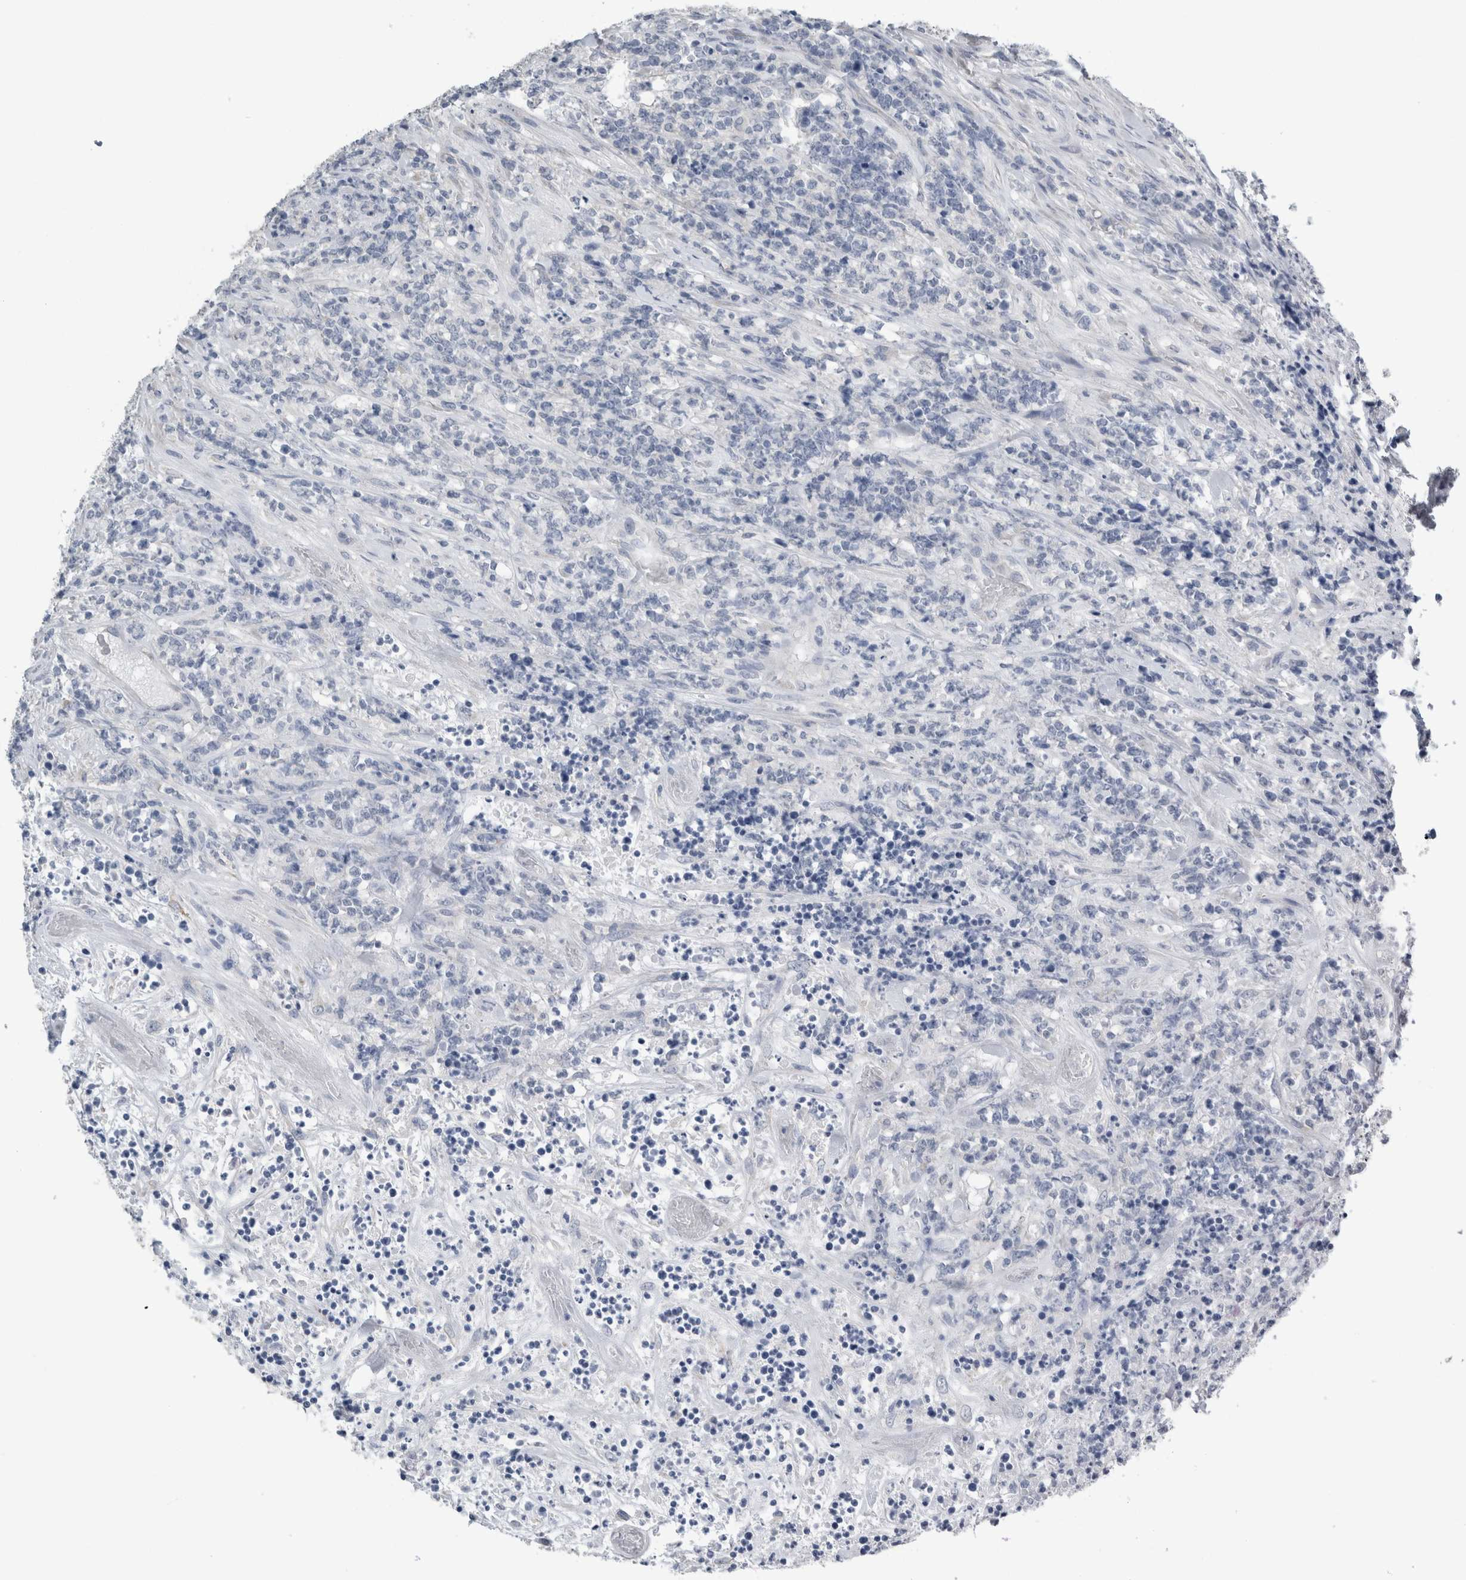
{"staining": {"intensity": "negative", "quantity": "none", "location": "none"}, "tissue": "lymphoma", "cell_type": "Tumor cells", "image_type": "cancer", "snomed": [{"axis": "morphology", "description": "Malignant lymphoma, non-Hodgkin's type, High grade"}, {"axis": "topography", "description": "Soft tissue"}], "caption": "Tumor cells show no significant protein expression in malignant lymphoma, non-Hodgkin's type (high-grade). Nuclei are stained in blue.", "gene": "NEFM", "patient": {"sex": "male", "age": 18}}